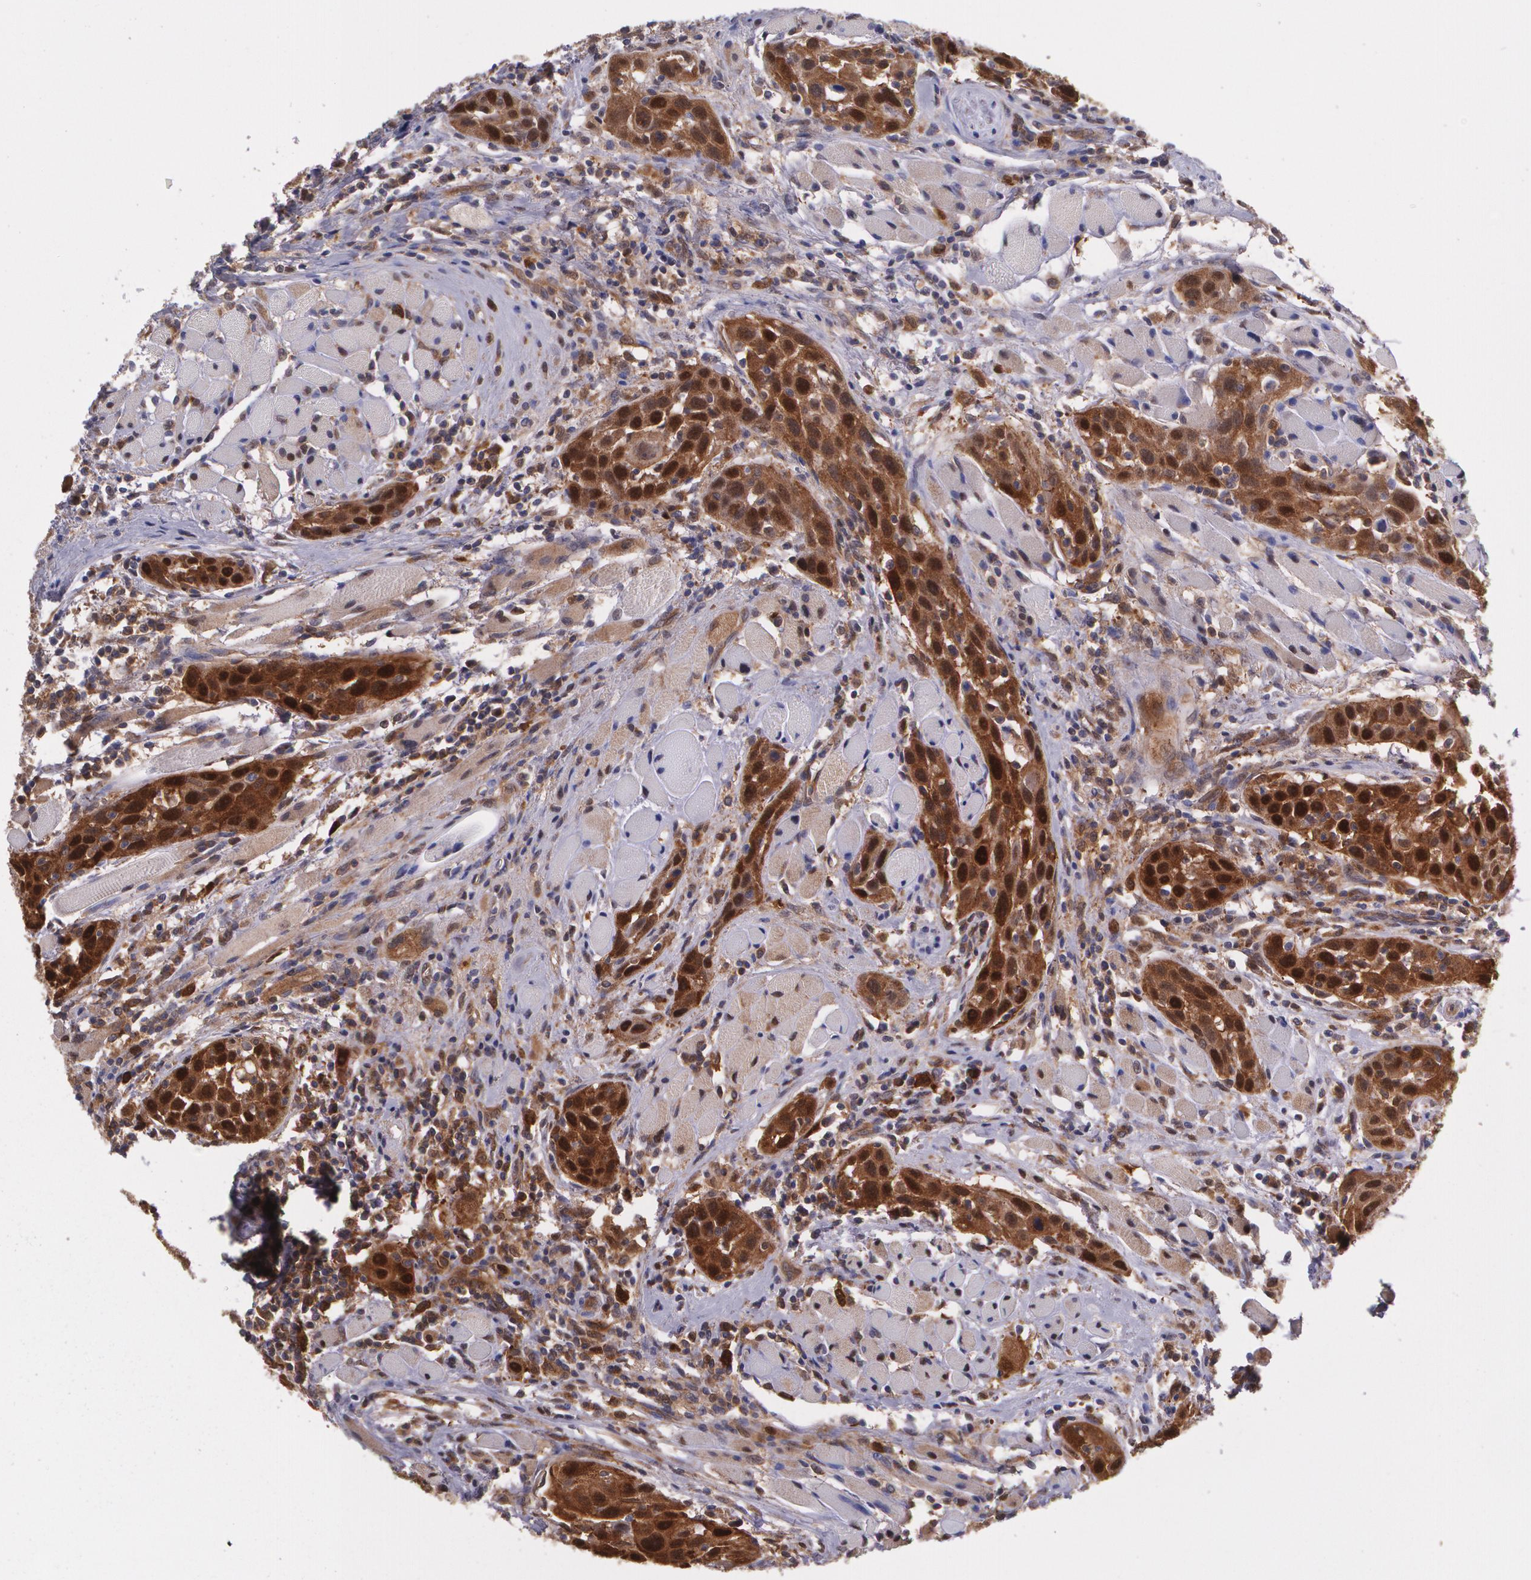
{"staining": {"intensity": "strong", "quantity": ">75%", "location": "cytoplasmic/membranous,nuclear"}, "tissue": "head and neck cancer", "cell_type": "Tumor cells", "image_type": "cancer", "snomed": [{"axis": "morphology", "description": "Squamous cell carcinoma, NOS"}, {"axis": "topography", "description": "Oral tissue"}, {"axis": "topography", "description": "Head-Neck"}], "caption": "About >75% of tumor cells in head and neck cancer (squamous cell carcinoma) exhibit strong cytoplasmic/membranous and nuclear protein expression as visualized by brown immunohistochemical staining.", "gene": "HSPH1", "patient": {"sex": "female", "age": 50}}